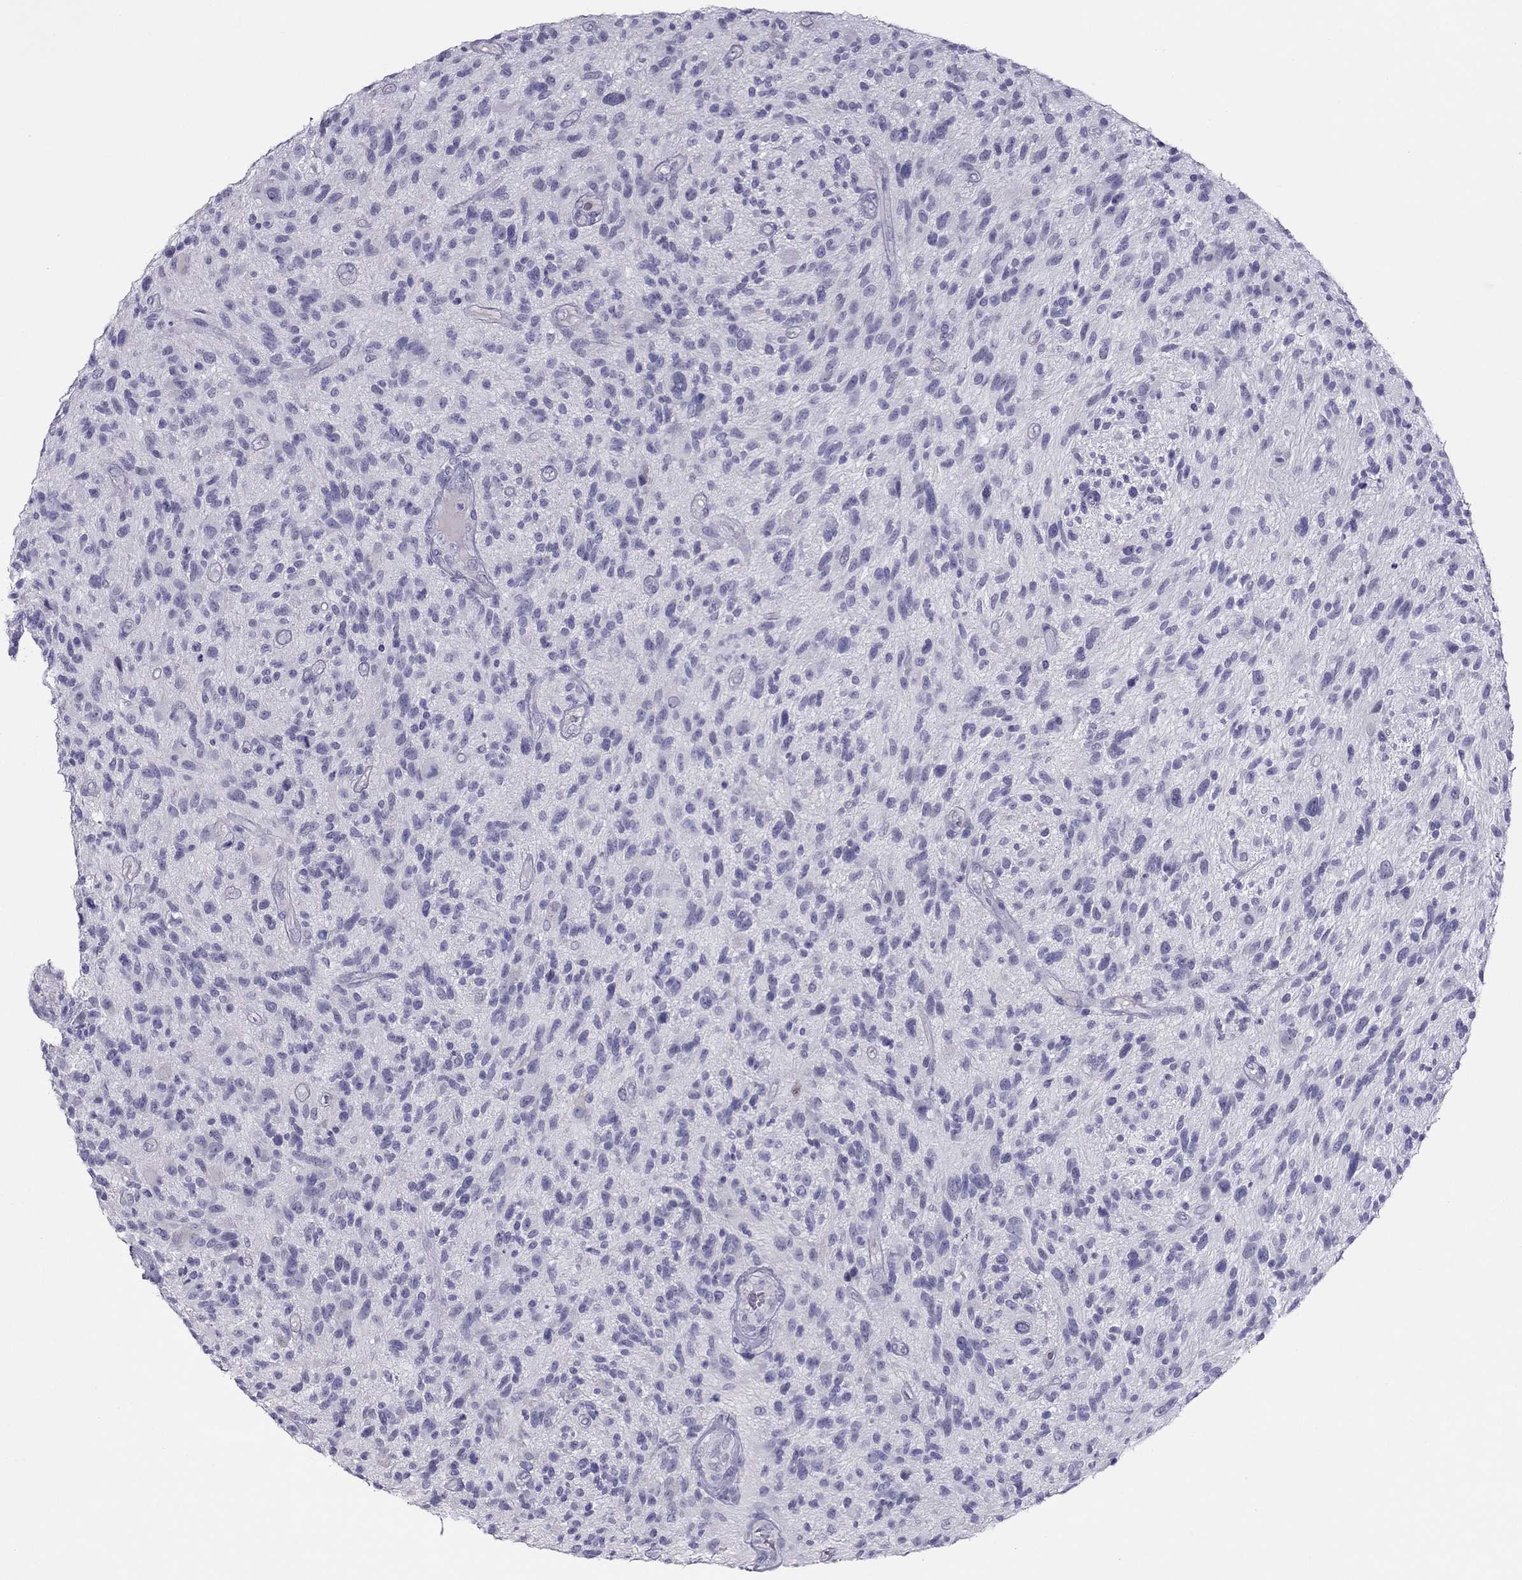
{"staining": {"intensity": "negative", "quantity": "none", "location": "none"}, "tissue": "glioma", "cell_type": "Tumor cells", "image_type": "cancer", "snomed": [{"axis": "morphology", "description": "Glioma, malignant, High grade"}, {"axis": "topography", "description": "Brain"}], "caption": "The micrograph exhibits no staining of tumor cells in malignant glioma (high-grade).", "gene": "TEX14", "patient": {"sex": "male", "age": 47}}